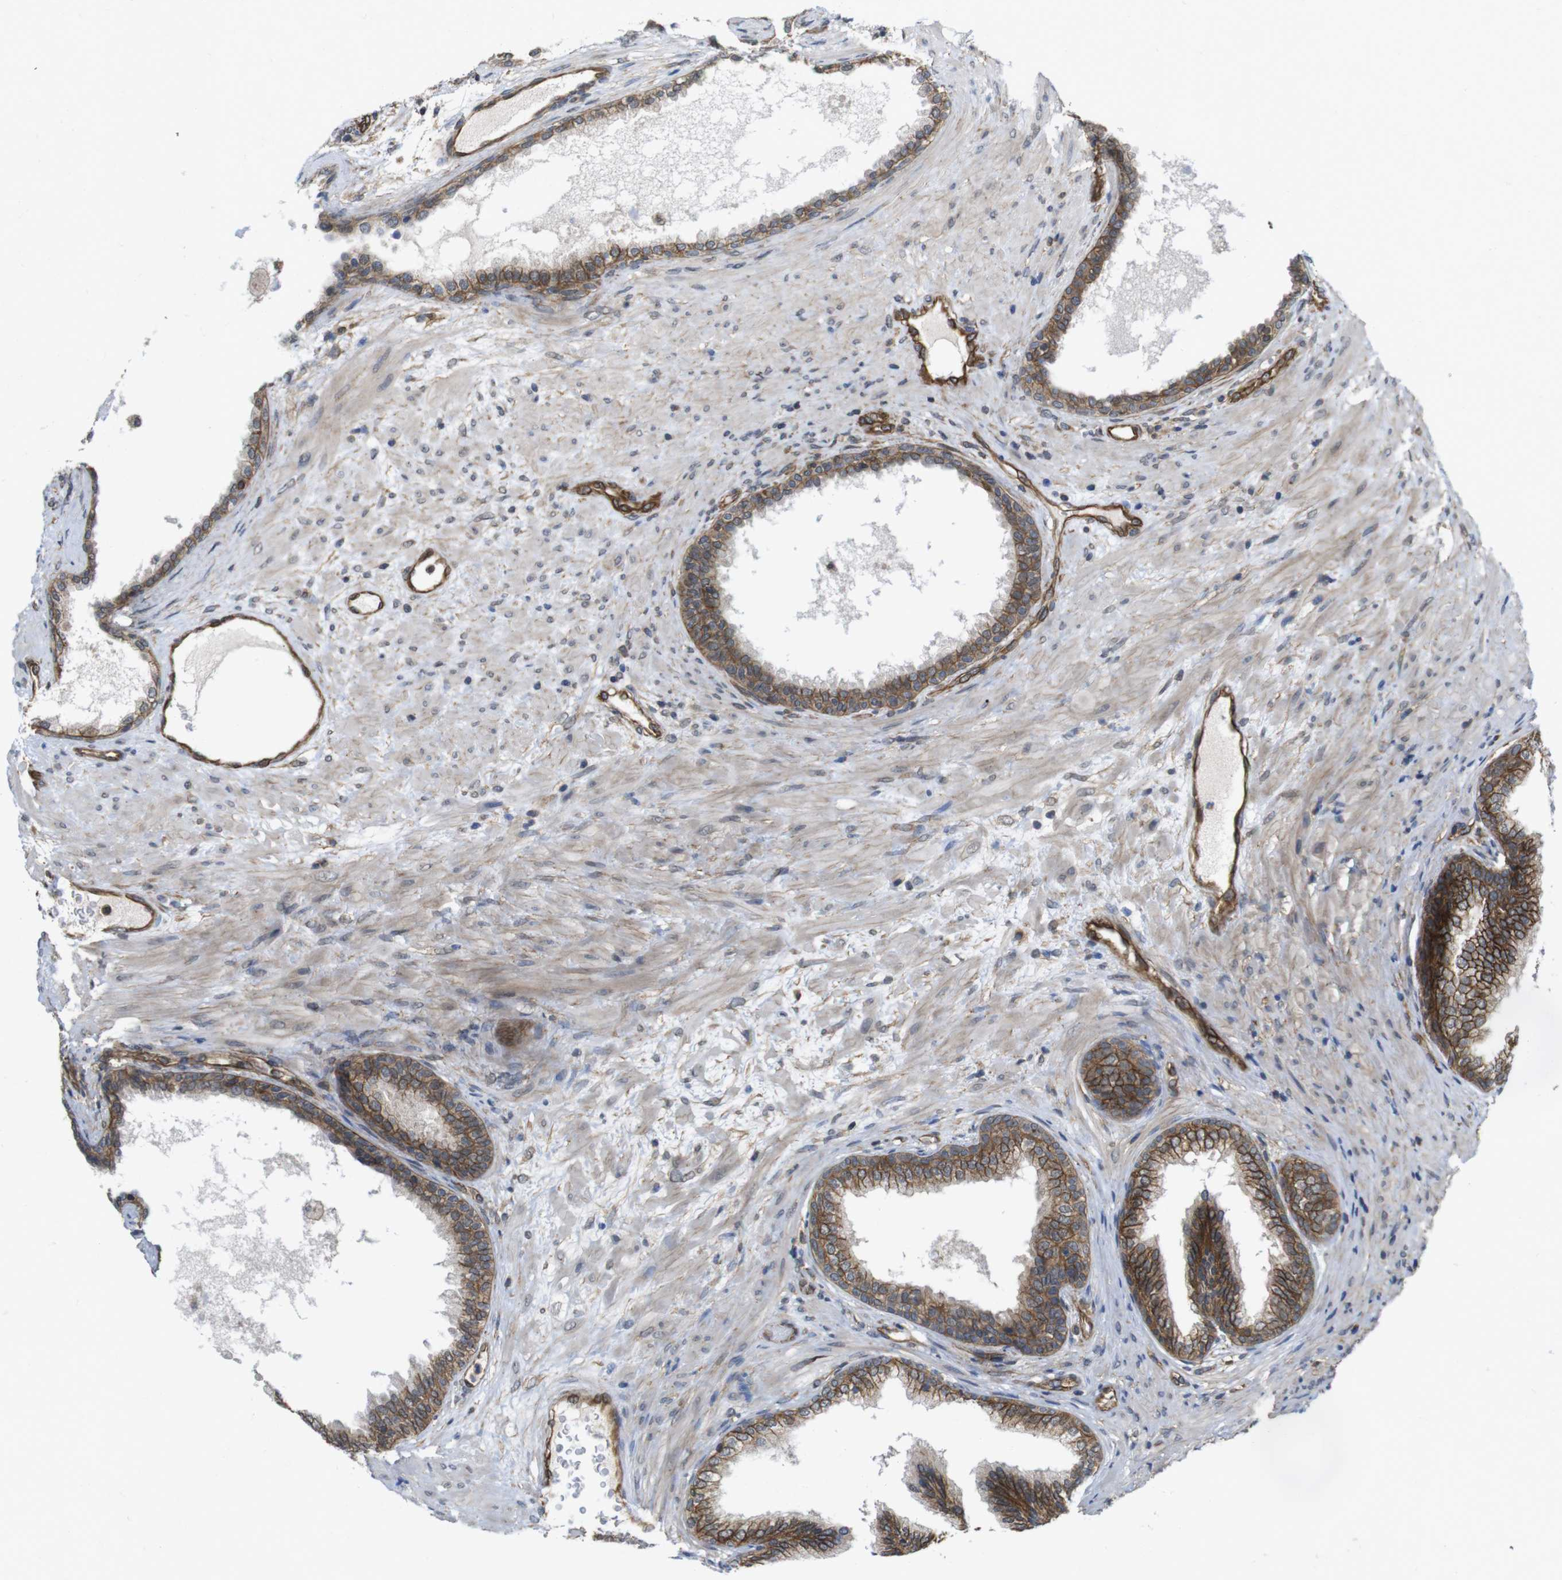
{"staining": {"intensity": "moderate", "quantity": ">75%", "location": "cytoplasmic/membranous"}, "tissue": "prostate", "cell_type": "Glandular cells", "image_type": "normal", "snomed": [{"axis": "morphology", "description": "Normal tissue, NOS"}, {"axis": "topography", "description": "Prostate"}], "caption": "Immunohistochemical staining of unremarkable prostate reveals >75% levels of moderate cytoplasmic/membranous protein staining in about >75% of glandular cells. The staining was performed using DAB (3,3'-diaminobenzidine) to visualize the protein expression in brown, while the nuclei were stained in blue with hematoxylin (Magnification: 20x).", "gene": "ZDHHC5", "patient": {"sex": "male", "age": 76}}